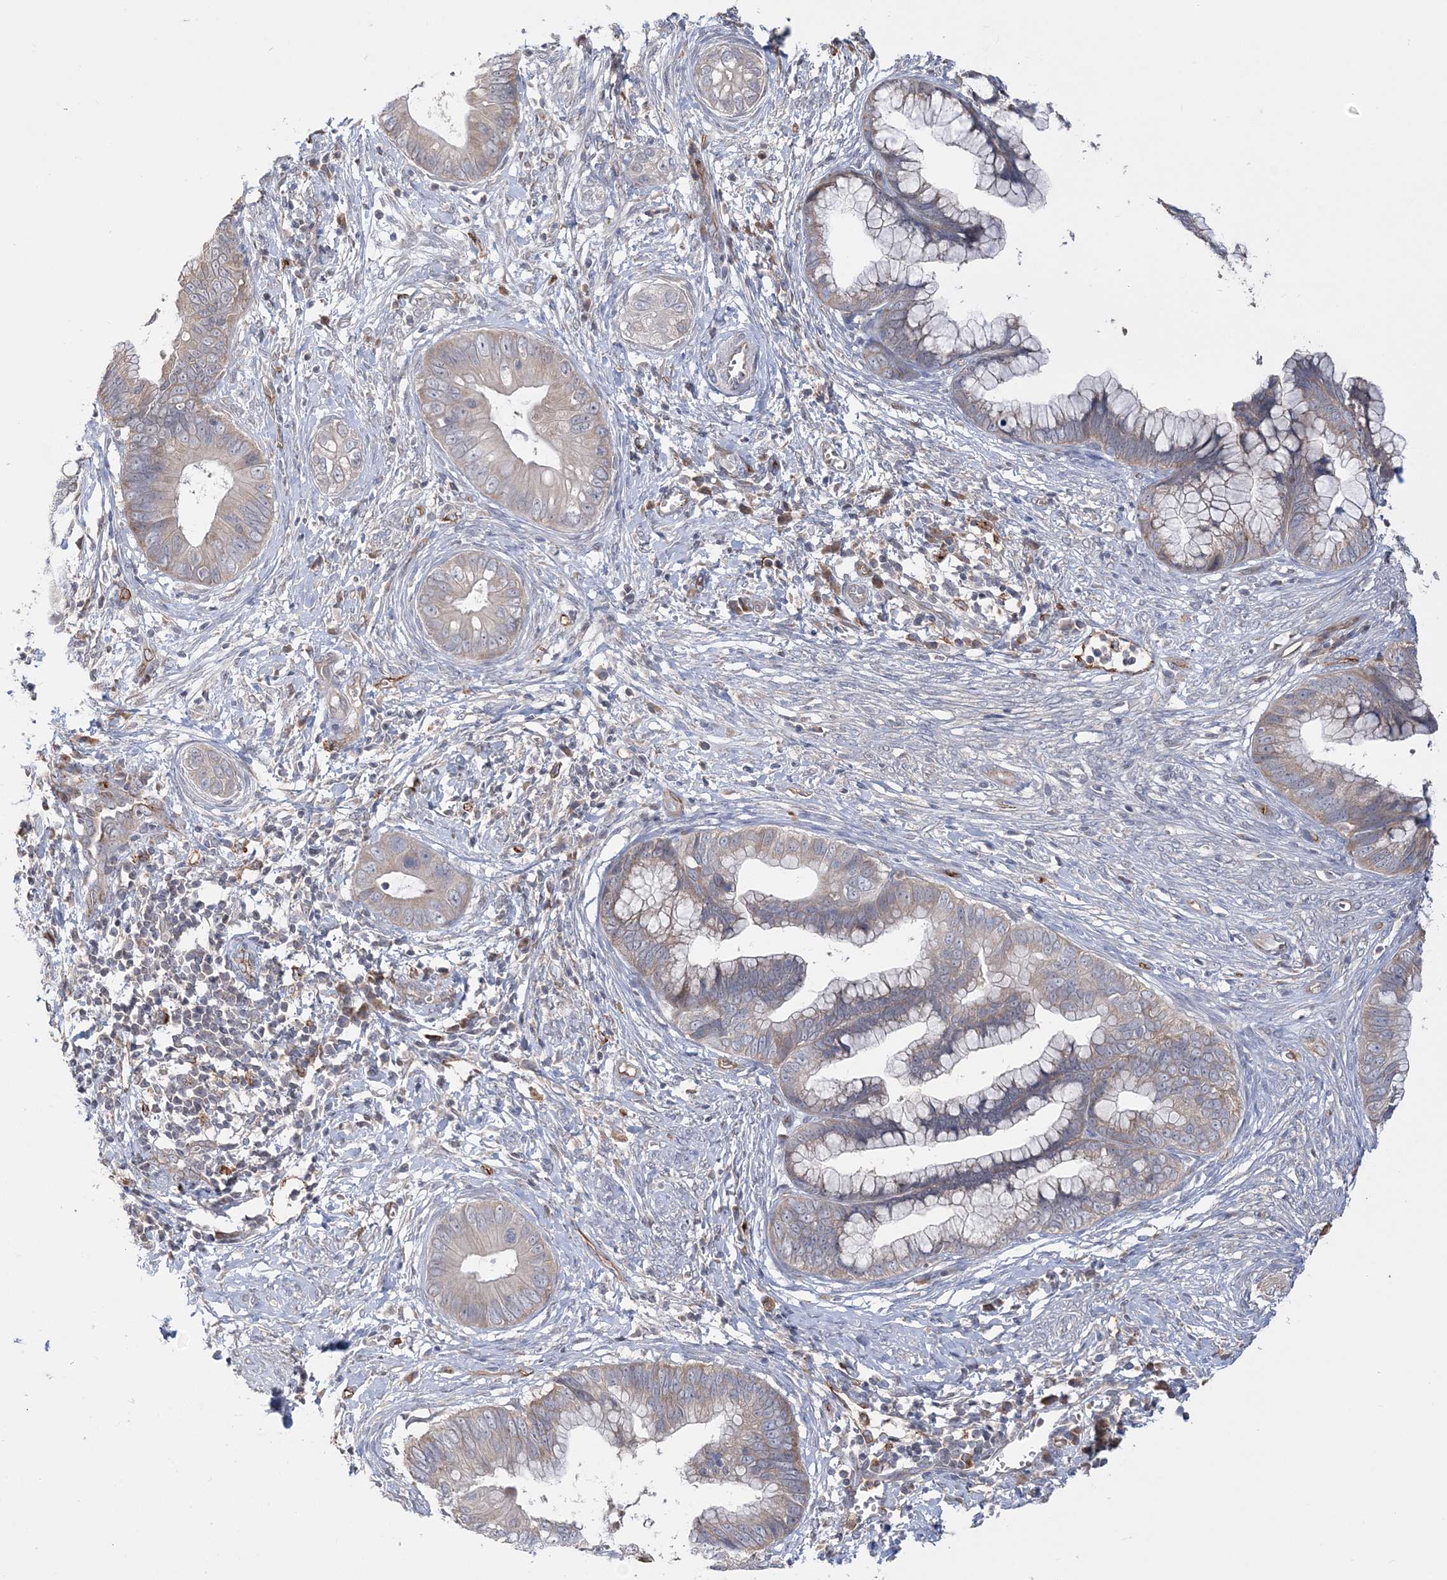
{"staining": {"intensity": "weak", "quantity": "25%-75%", "location": "cytoplasmic/membranous"}, "tissue": "cervical cancer", "cell_type": "Tumor cells", "image_type": "cancer", "snomed": [{"axis": "morphology", "description": "Adenocarcinoma, NOS"}, {"axis": "topography", "description": "Cervix"}], "caption": "This histopathology image reveals immunohistochemistry (IHC) staining of cervical cancer, with low weak cytoplasmic/membranous expression in approximately 25%-75% of tumor cells.", "gene": "FARSB", "patient": {"sex": "female", "age": 44}}